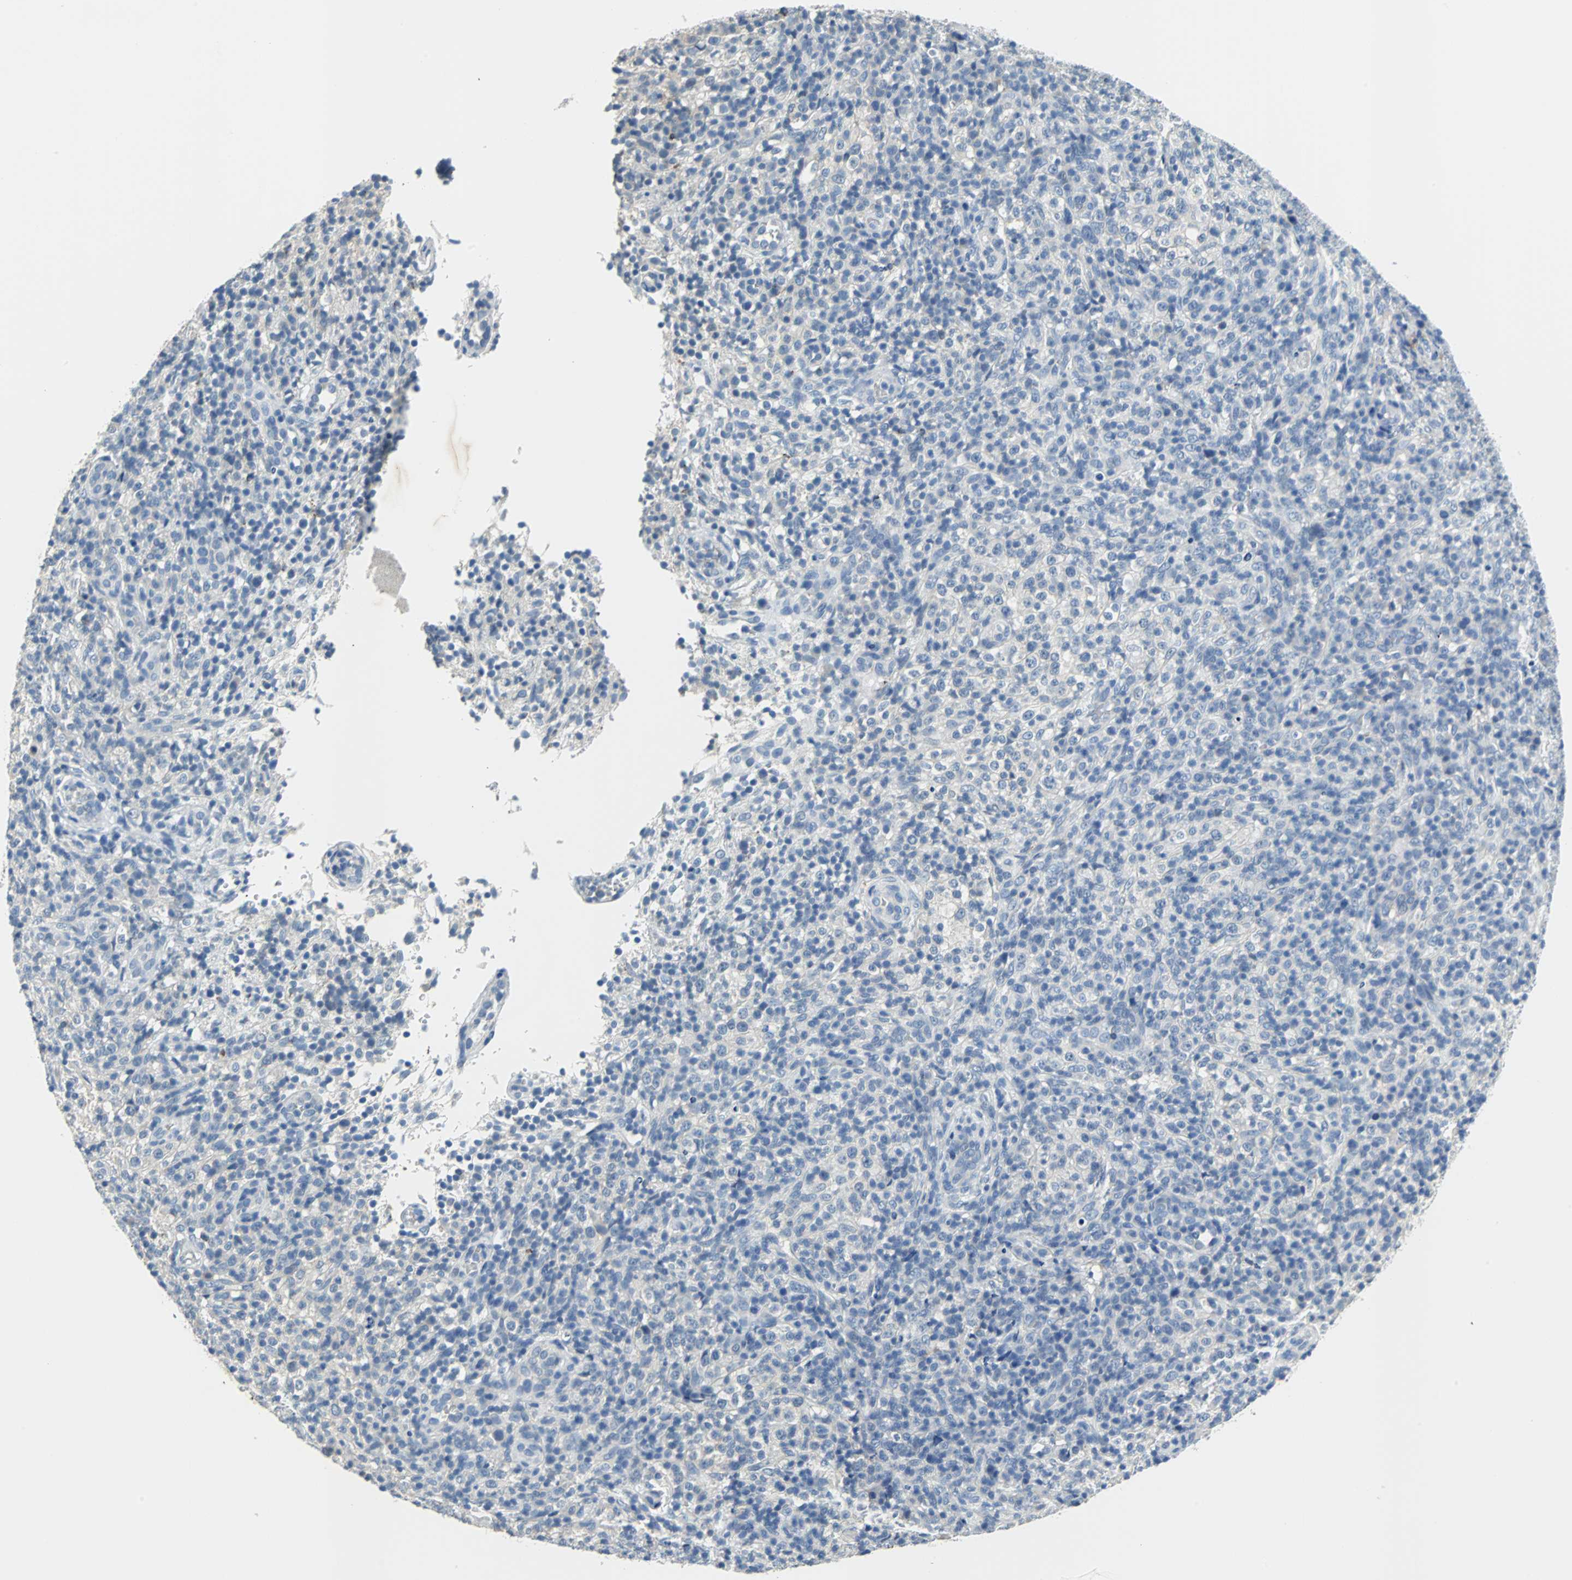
{"staining": {"intensity": "negative", "quantity": "none", "location": "none"}, "tissue": "lymphoma", "cell_type": "Tumor cells", "image_type": "cancer", "snomed": [{"axis": "morphology", "description": "Malignant lymphoma, non-Hodgkin's type, High grade"}, {"axis": "topography", "description": "Lymph node"}], "caption": "High magnification brightfield microscopy of lymphoma stained with DAB (3,3'-diaminobenzidine) (brown) and counterstained with hematoxylin (blue): tumor cells show no significant positivity. The staining is performed using DAB (3,3'-diaminobenzidine) brown chromogen with nuclei counter-stained in using hematoxylin.", "gene": "MUC7", "patient": {"sex": "female", "age": 76}}